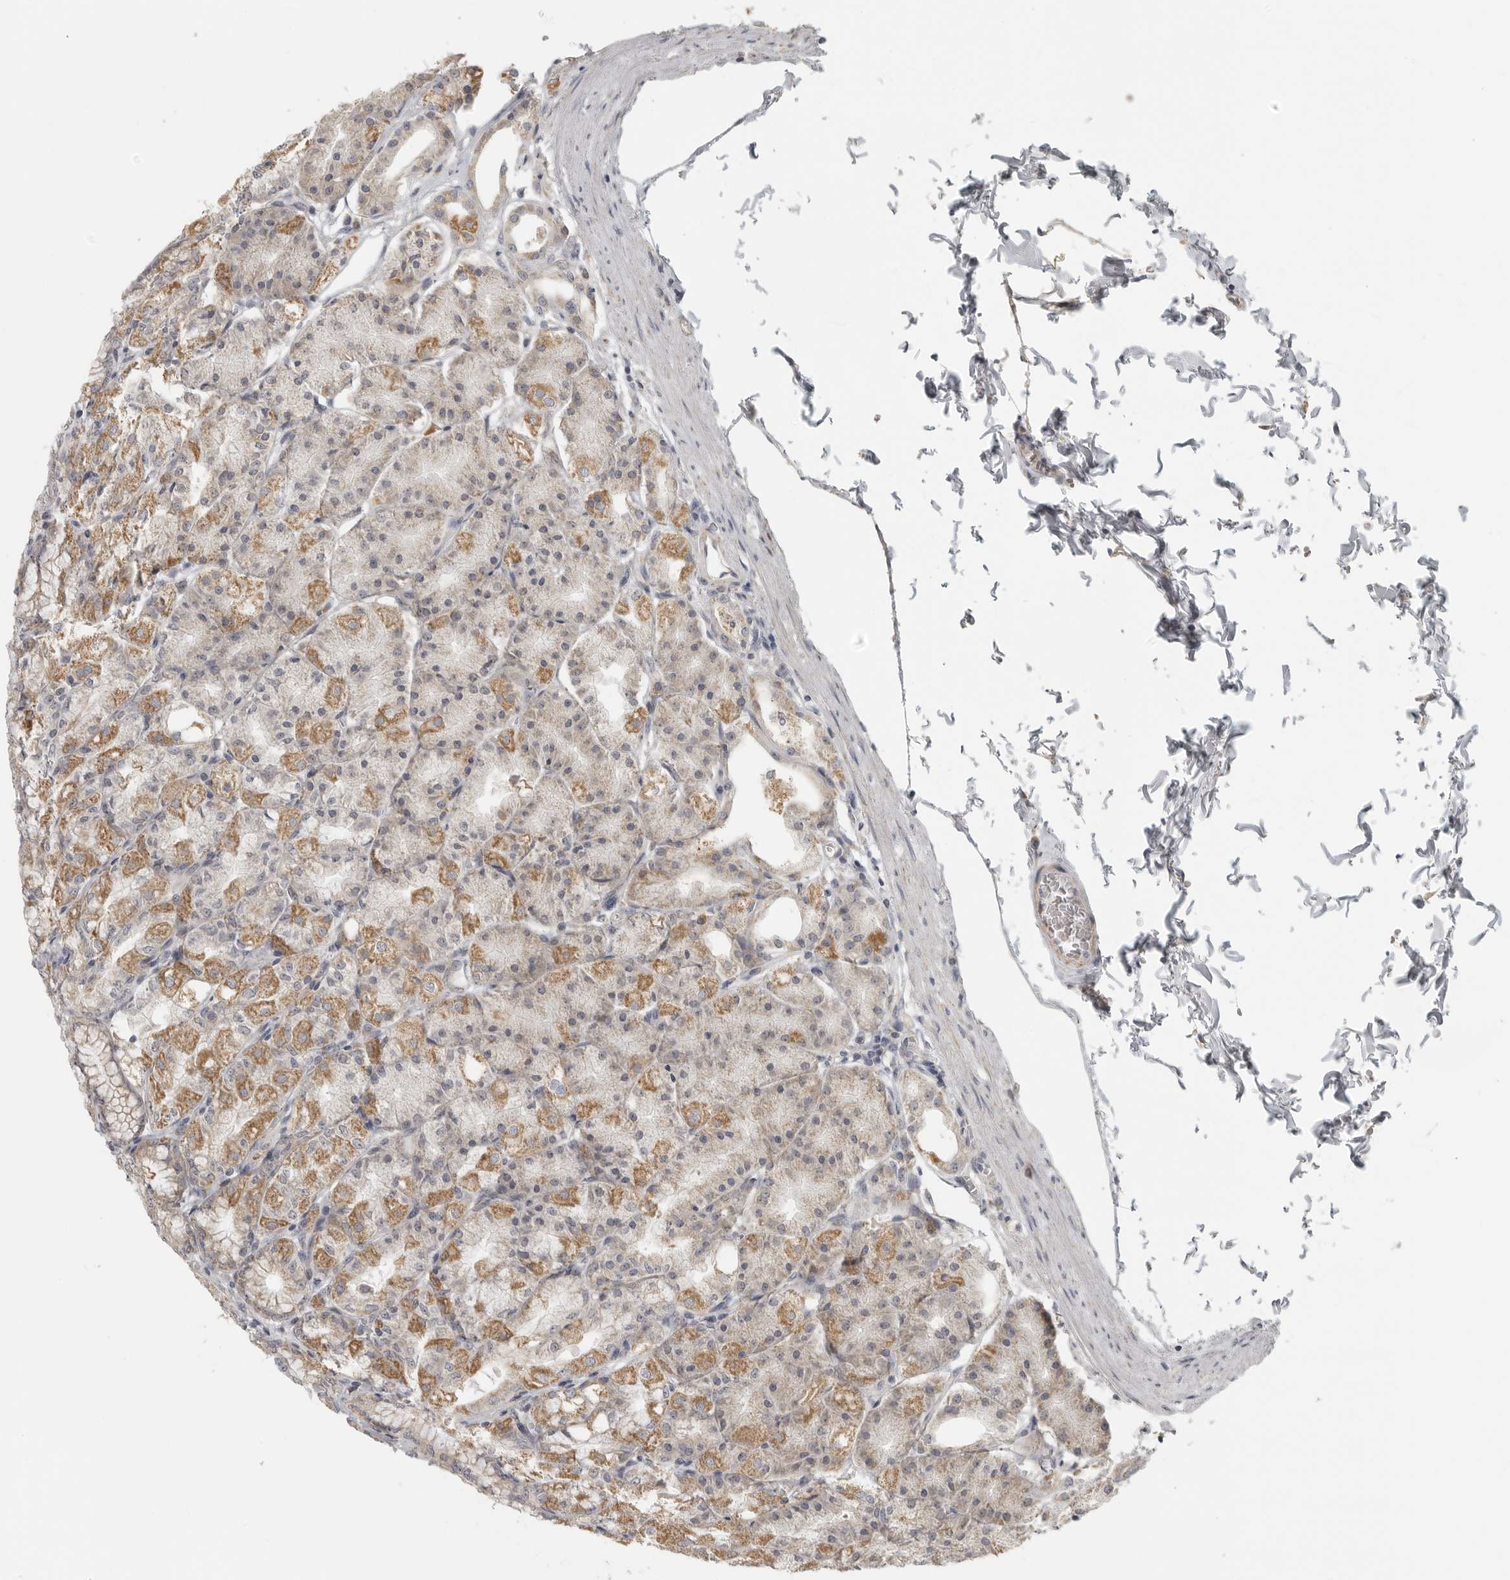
{"staining": {"intensity": "moderate", "quantity": "25%-75%", "location": "cytoplasmic/membranous"}, "tissue": "stomach", "cell_type": "Glandular cells", "image_type": "normal", "snomed": [{"axis": "morphology", "description": "Normal tissue, NOS"}, {"axis": "topography", "description": "Stomach, lower"}], "caption": "Moderate cytoplasmic/membranous positivity is seen in about 25%-75% of glandular cells in normal stomach.", "gene": "RXFP3", "patient": {"sex": "male", "age": 71}}